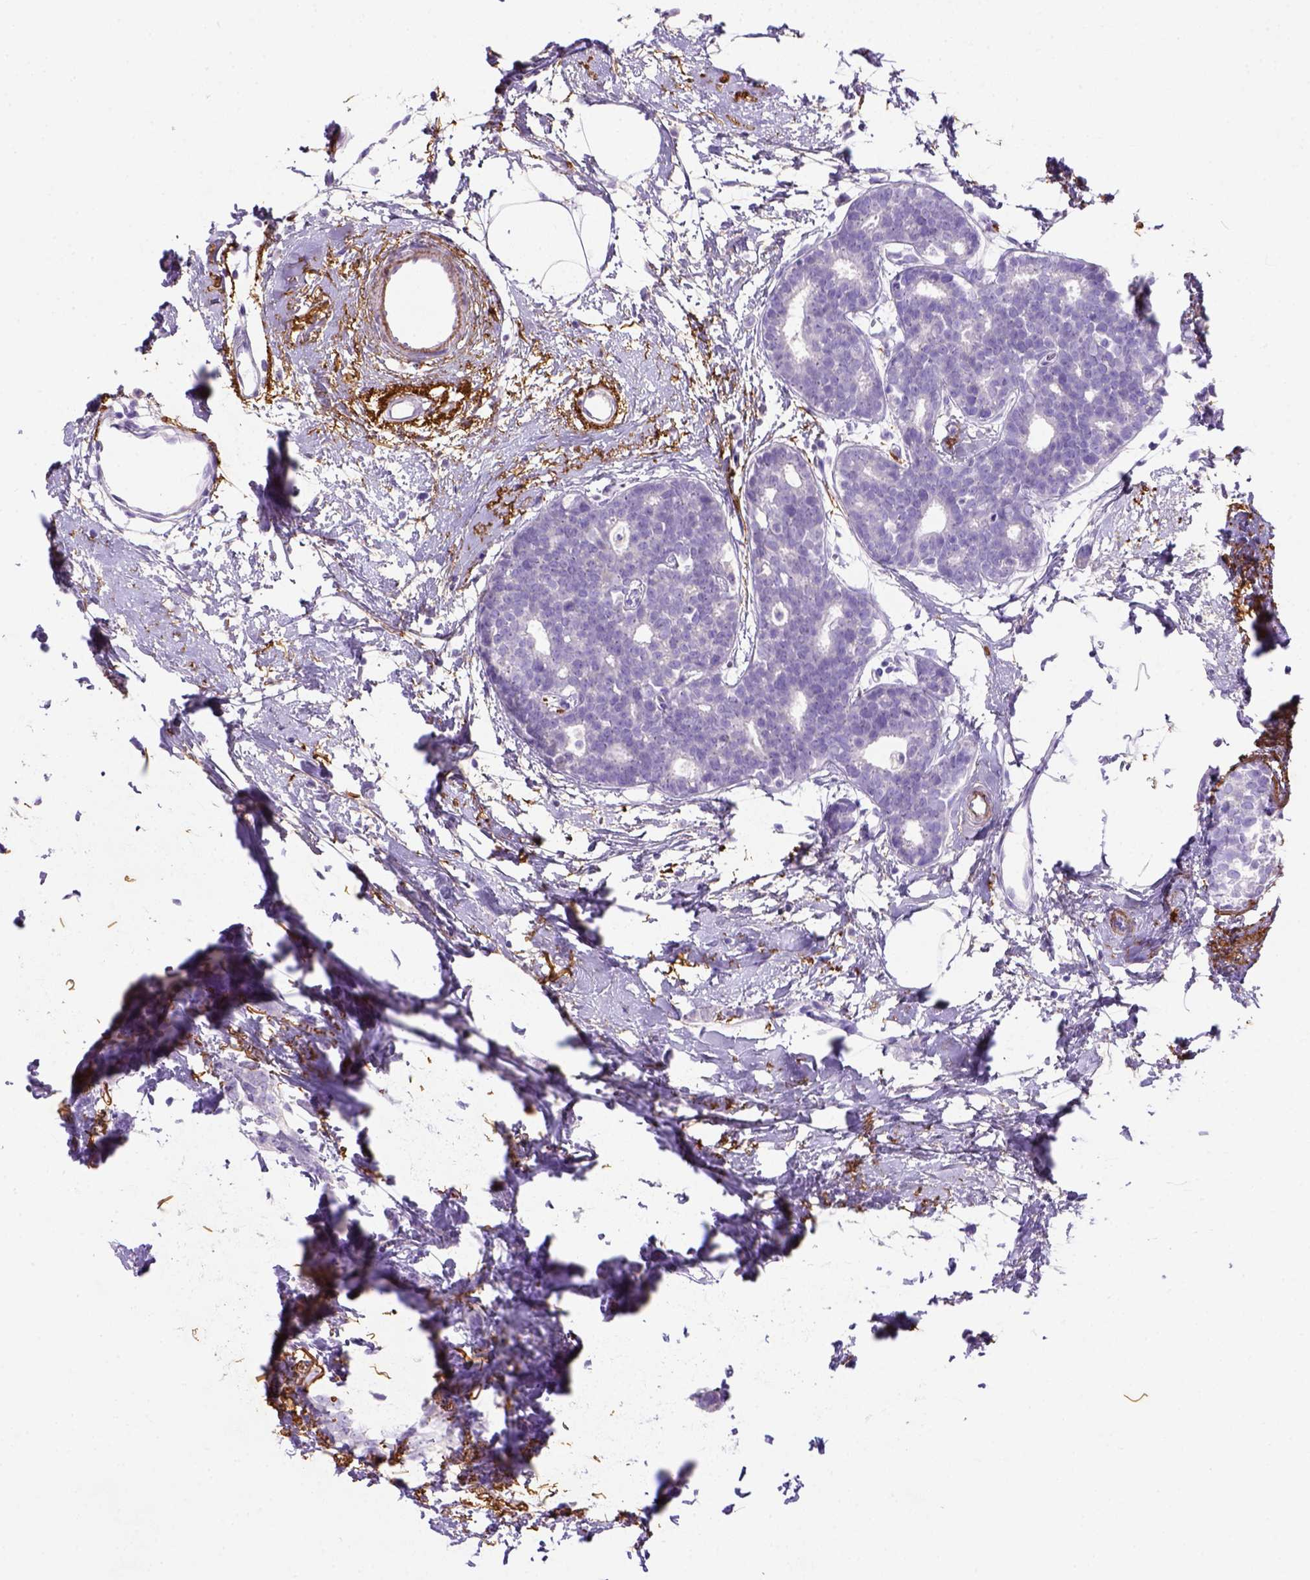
{"staining": {"intensity": "negative", "quantity": "none", "location": "none"}, "tissue": "breast cancer", "cell_type": "Tumor cells", "image_type": "cancer", "snomed": [{"axis": "morphology", "description": "Duct carcinoma"}, {"axis": "topography", "description": "Breast"}], "caption": "DAB (3,3'-diaminobenzidine) immunohistochemical staining of breast cancer displays no significant staining in tumor cells.", "gene": "SIRPD", "patient": {"sex": "female", "age": 40}}